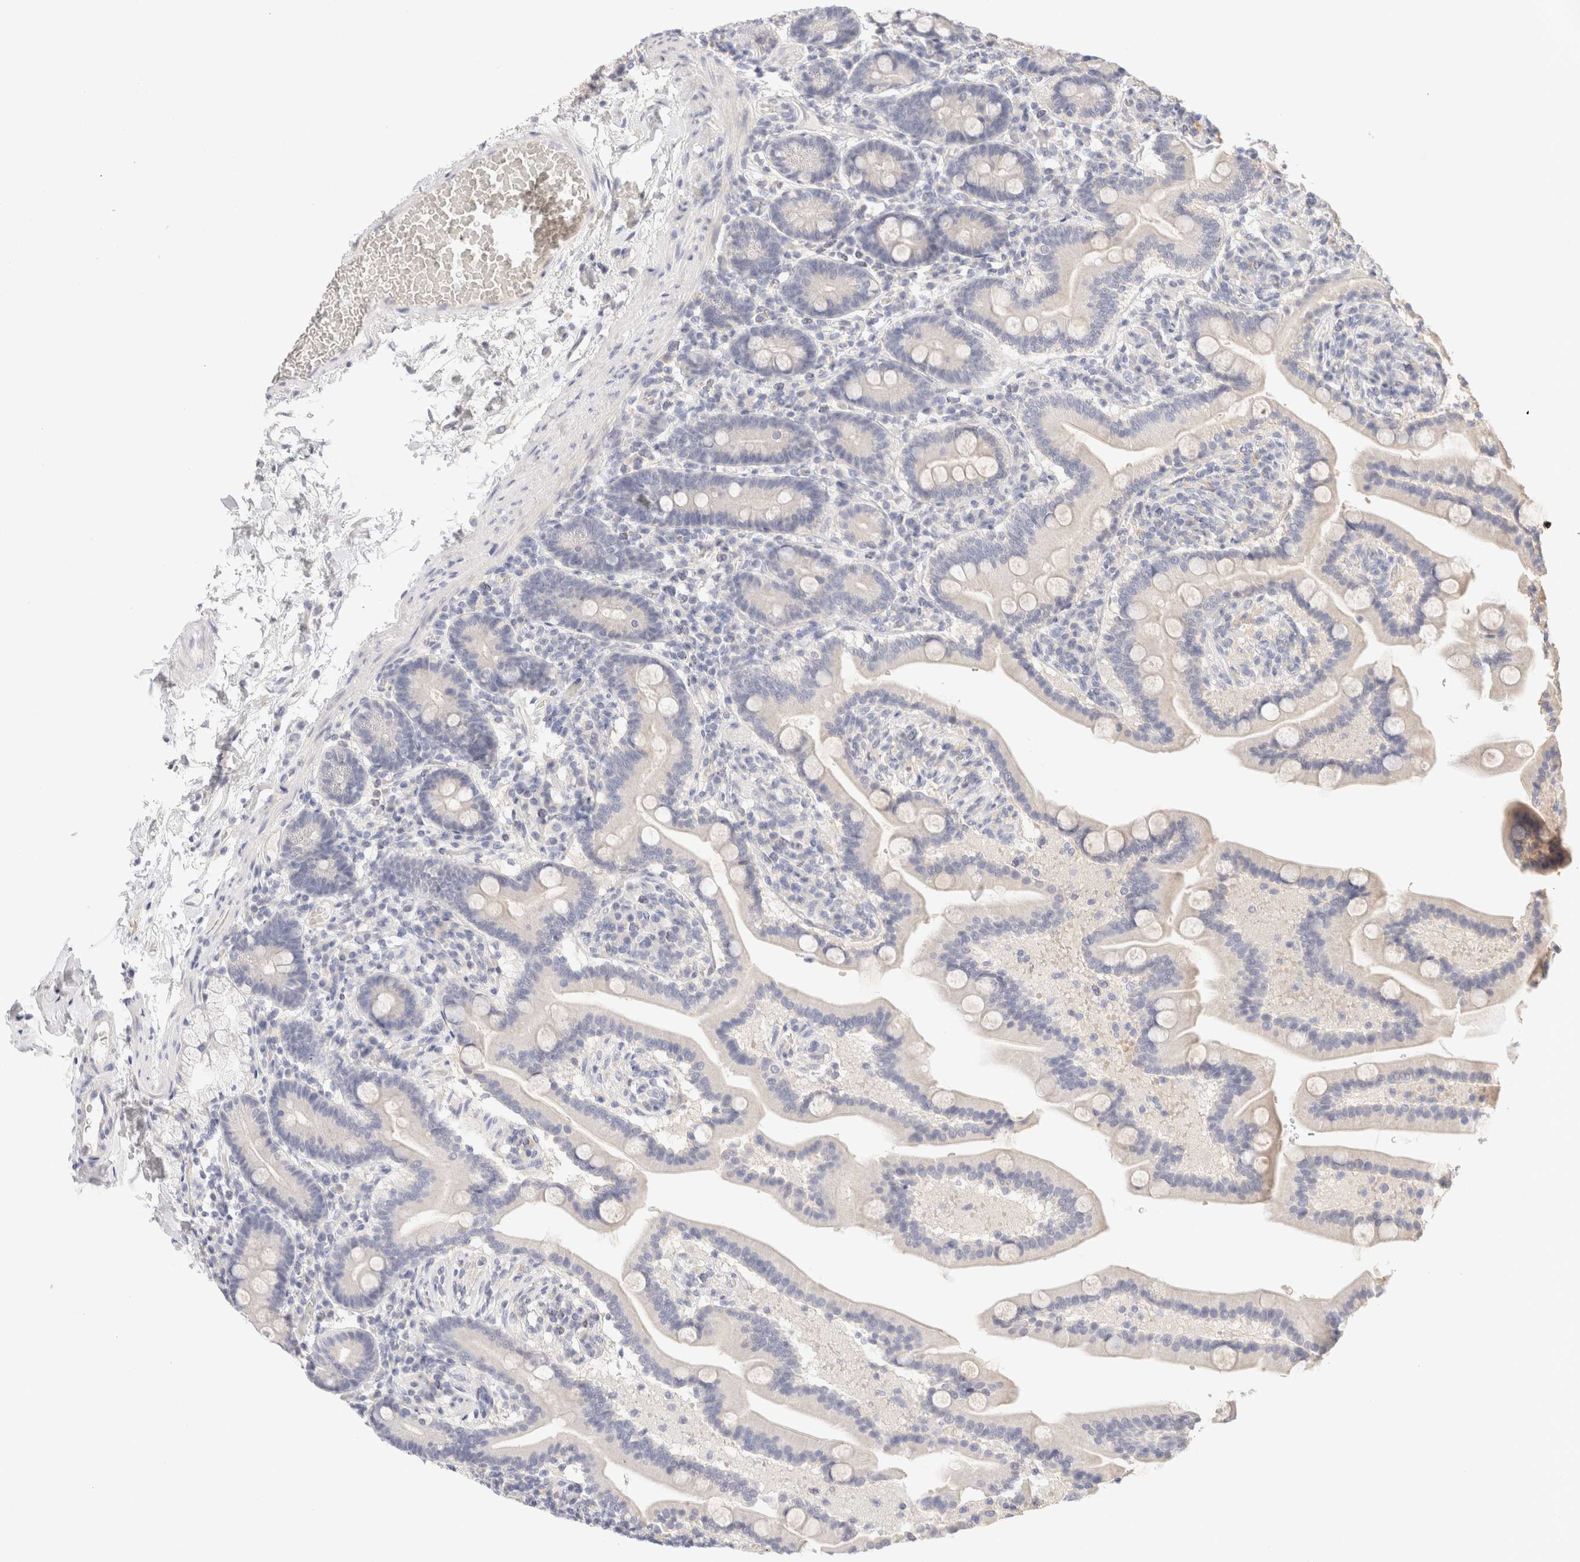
{"staining": {"intensity": "negative", "quantity": "none", "location": "none"}, "tissue": "duodenum", "cell_type": "Glandular cells", "image_type": "normal", "snomed": [{"axis": "morphology", "description": "Normal tissue, NOS"}, {"axis": "topography", "description": "Duodenum"}], "caption": "Duodenum was stained to show a protein in brown. There is no significant expression in glandular cells. Brightfield microscopy of immunohistochemistry (IHC) stained with DAB (3,3'-diaminobenzidine) (brown) and hematoxylin (blue), captured at high magnification.", "gene": "SCGB2A2", "patient": {"sex": "male", "age": 54}}